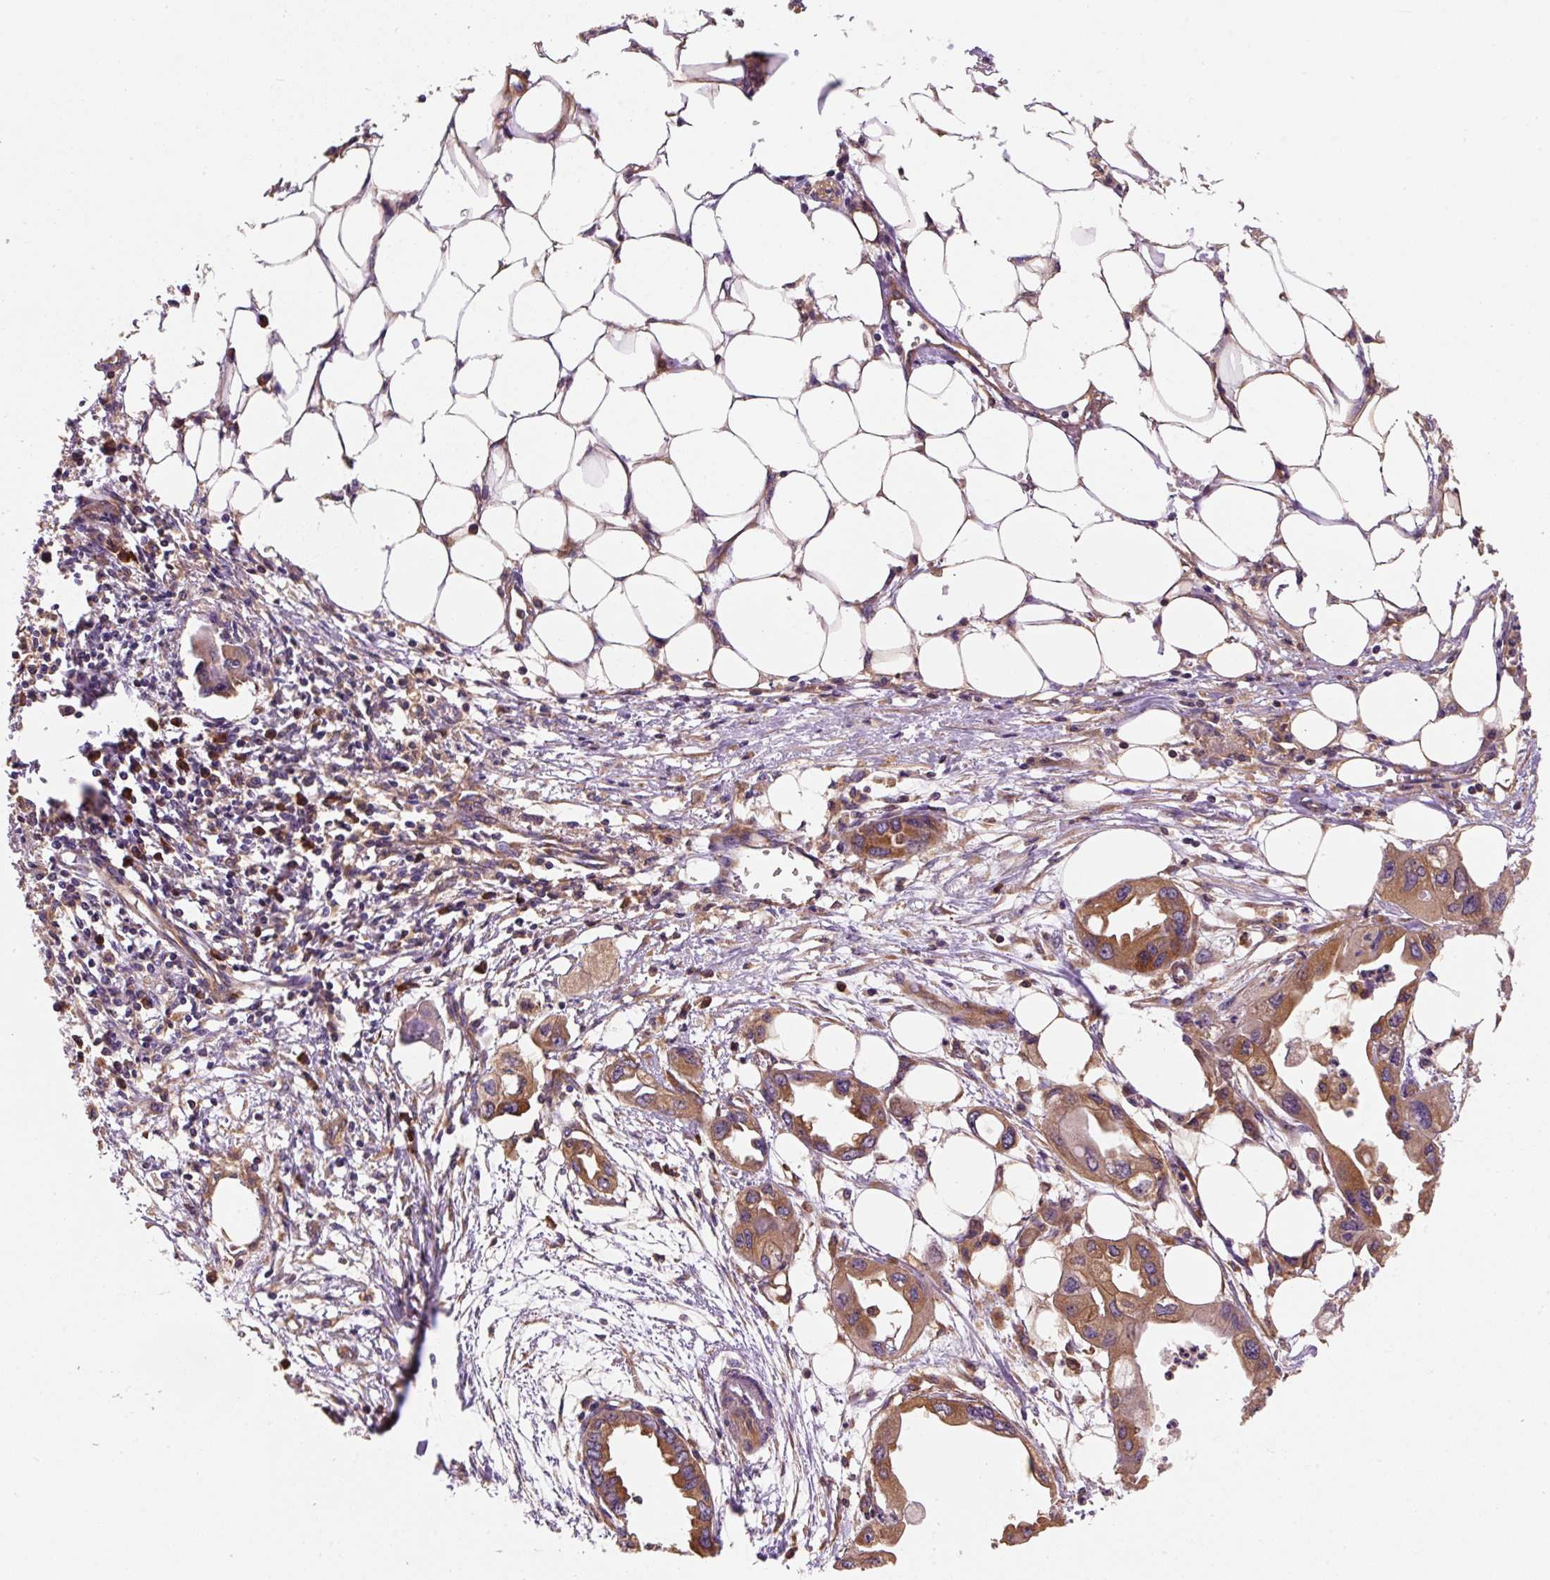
{"staining": {"intensity": "moderate", "quantity": ">75%", "location": "cytoplasmic/membranous"}, "tissue": "endometrial cancer", "cell_type": "Tumor cells", "image_type": "cancer", "snomed": [{"axis": "morphology", "description": "Adenocarcinoma, NOS"}, {"axis": "morphology", "description": "Adenocarcinoma, metastatic, NOS"}, {"axis": "topography", "description": "Adipose tissue"}, {"axis": "topography", "description": "Endometrium"}], "caption": "Human metastatic adenocarcinoma (endometrial) stained with a protein marker shows moderate staining in tumor cells.", "gene": "EIF2S2", "patient": {"sex": "female", "age": 67}}